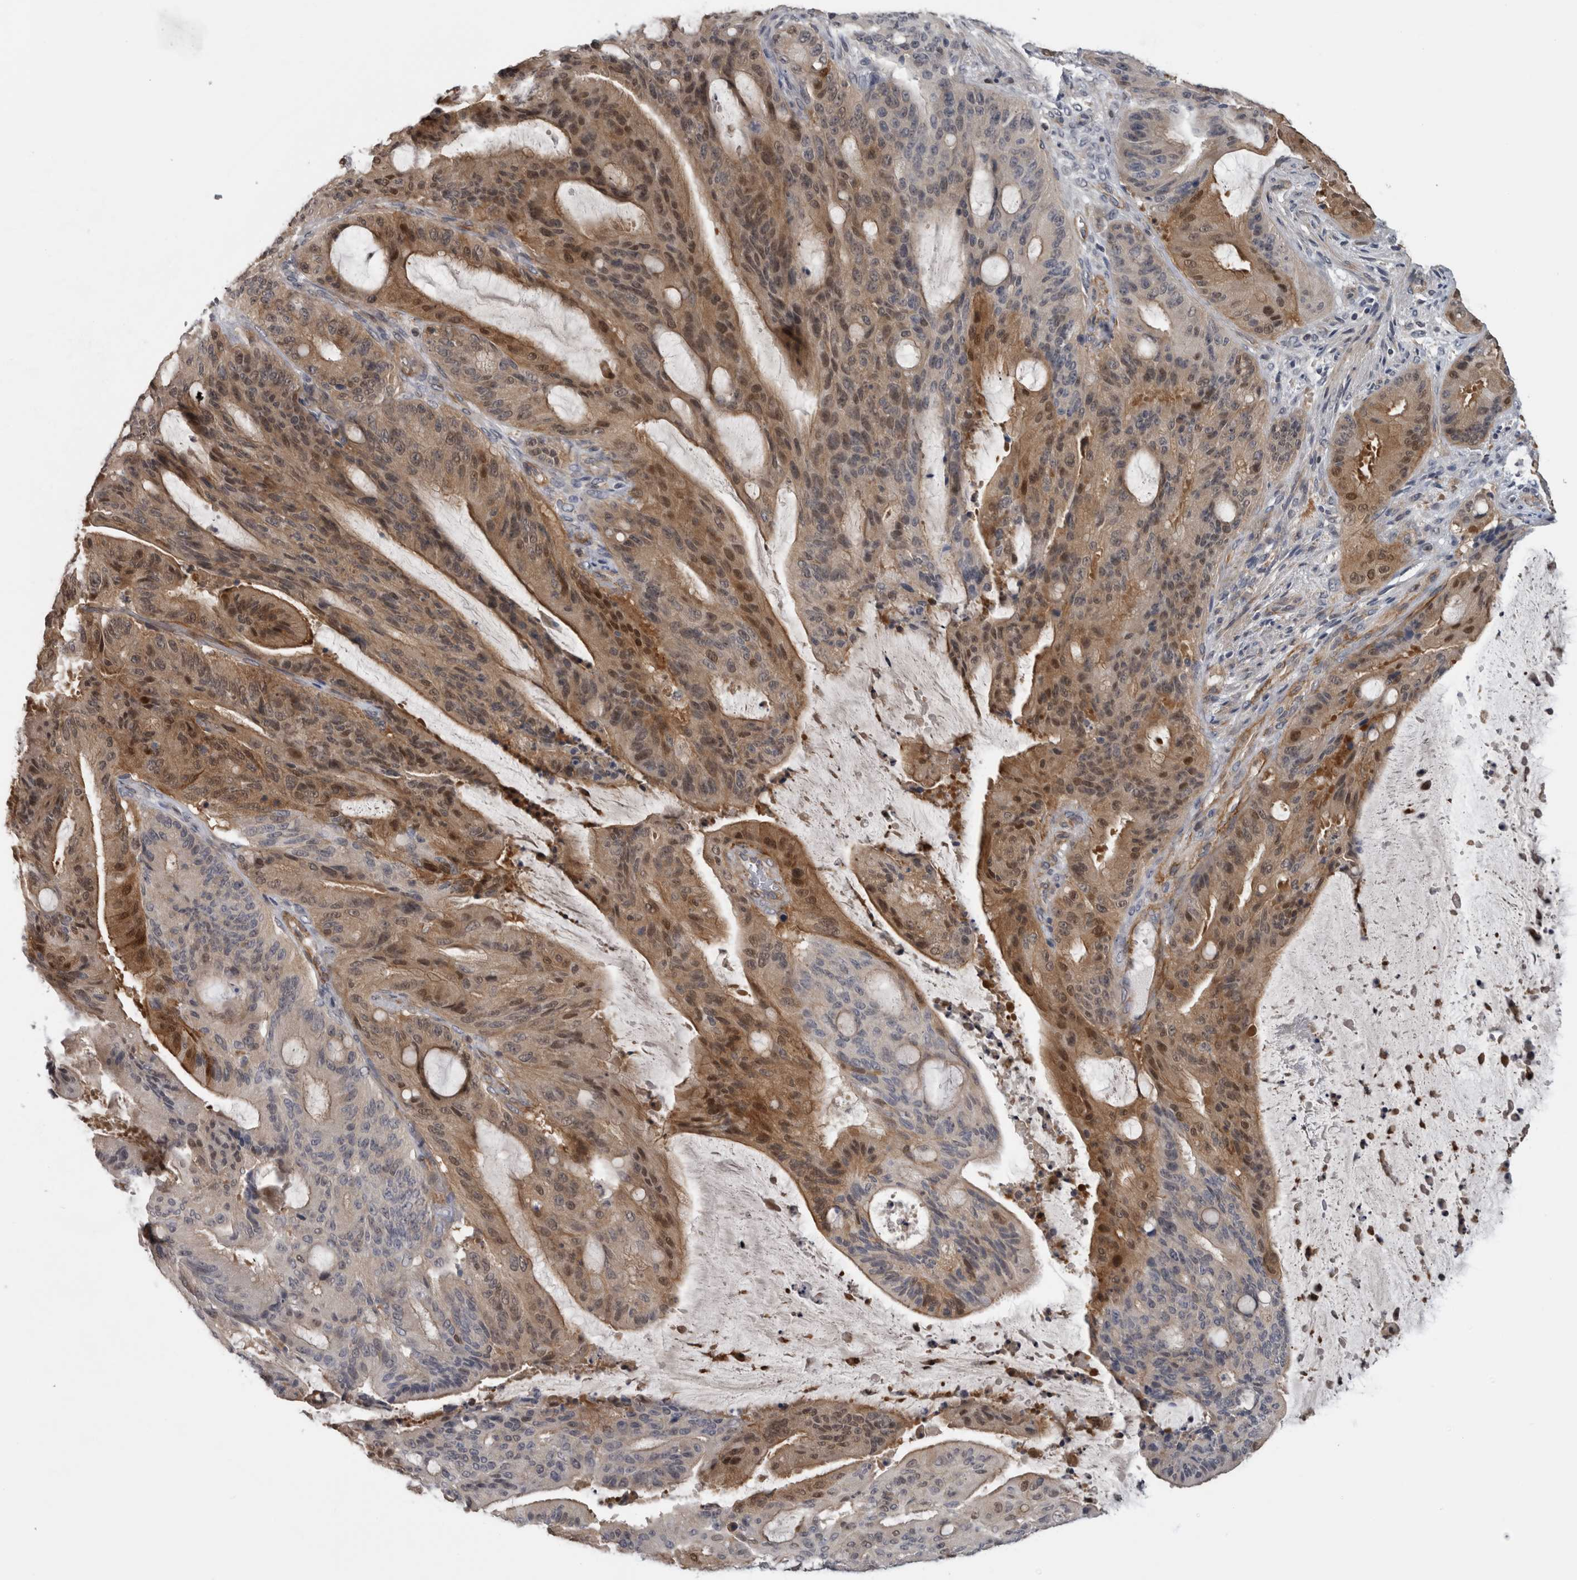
{"staining": {"intensity": "moderate", "quantity": ">75%", "location": "cytoplasmic/membranous,nuclear"}, "tissue": "liver cancer", "cell_type": "Tumor cells", "image_type": "cancer", "snomed": [{"axis": "morphology", "description": "Normal tissue, NOS"}, {"axis": "morphology", "description": "Cholangiocarcinoma"}, {"axis": "topography", "description": "Liver"}, {"axis": "topography", "description": "Peripheral nerve tissue"}], "caption": "The photomicrograph exhibits staining of liver cancer (cholangiocarcinoma), revealing moderate cytoplasmic/membranous and nuclear protein staining (brown color) within tumor cells. The staining is performed using DAB (3,3'-diaminobenzidine) brown chromogen to label protein expression. The nuclei are counter-stained blue using hematoxylin.", "gene": "NAPRT", "patient": {"sex": "female", "age": 73}}